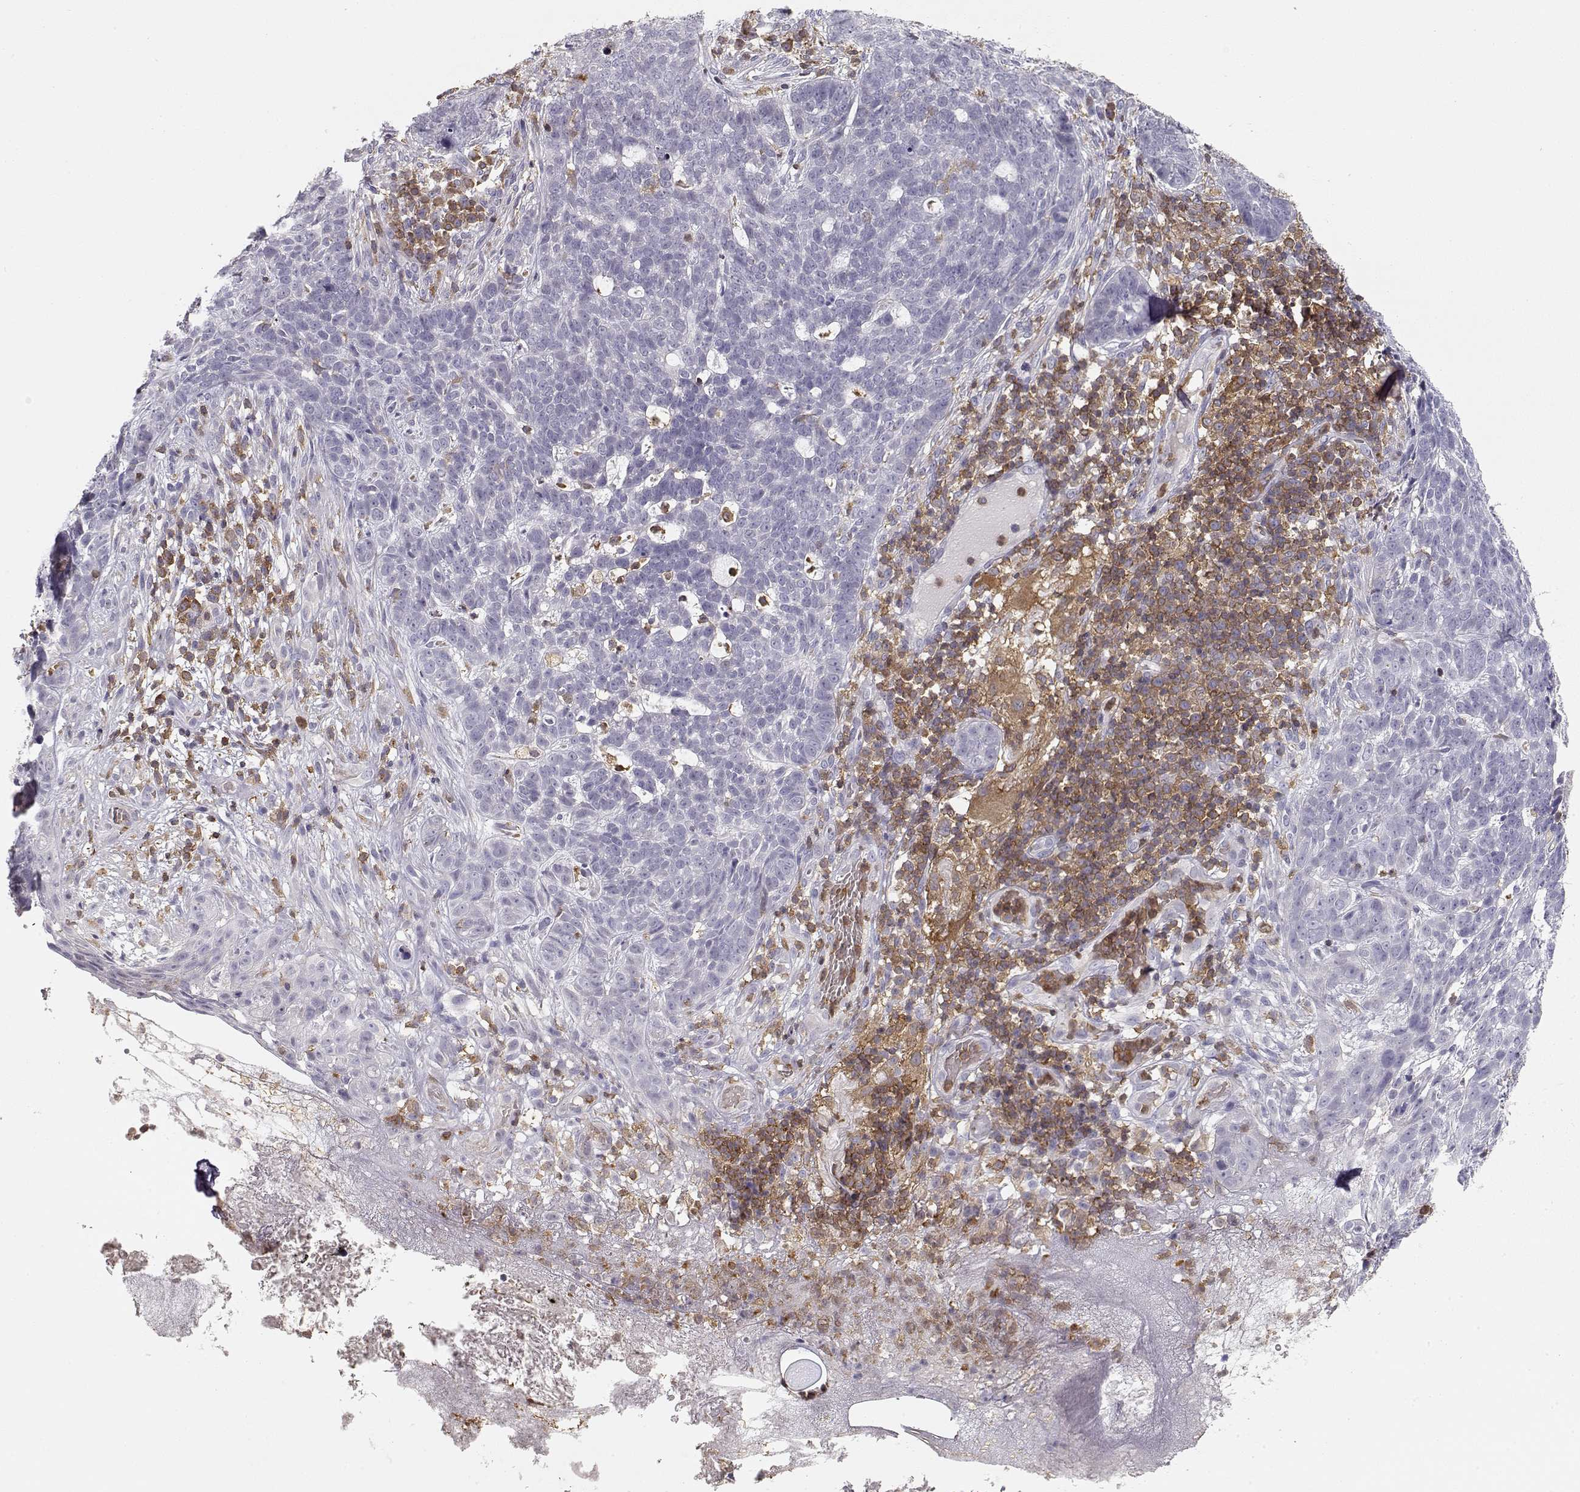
{"staining": {"intensity": "negative", "quantity": "none", "location": "none"}, "tissue": "skin cancer", "cell_type": "Tumor cells", "image_type": "cancer", "snomed": [{"axis": "morphology", "description": "Basal cell carcinoma"}, {"axis": "topography", "description": "Skin"}], "caption": "This image is of basal cell carcinoma (skin) stained with IHC to label a protein in brown with the nuclei are counter-stained blue. There is no expression in tumor cells.", "gene": "VAV1", "patient": {"sex": "female", "age": 69}}